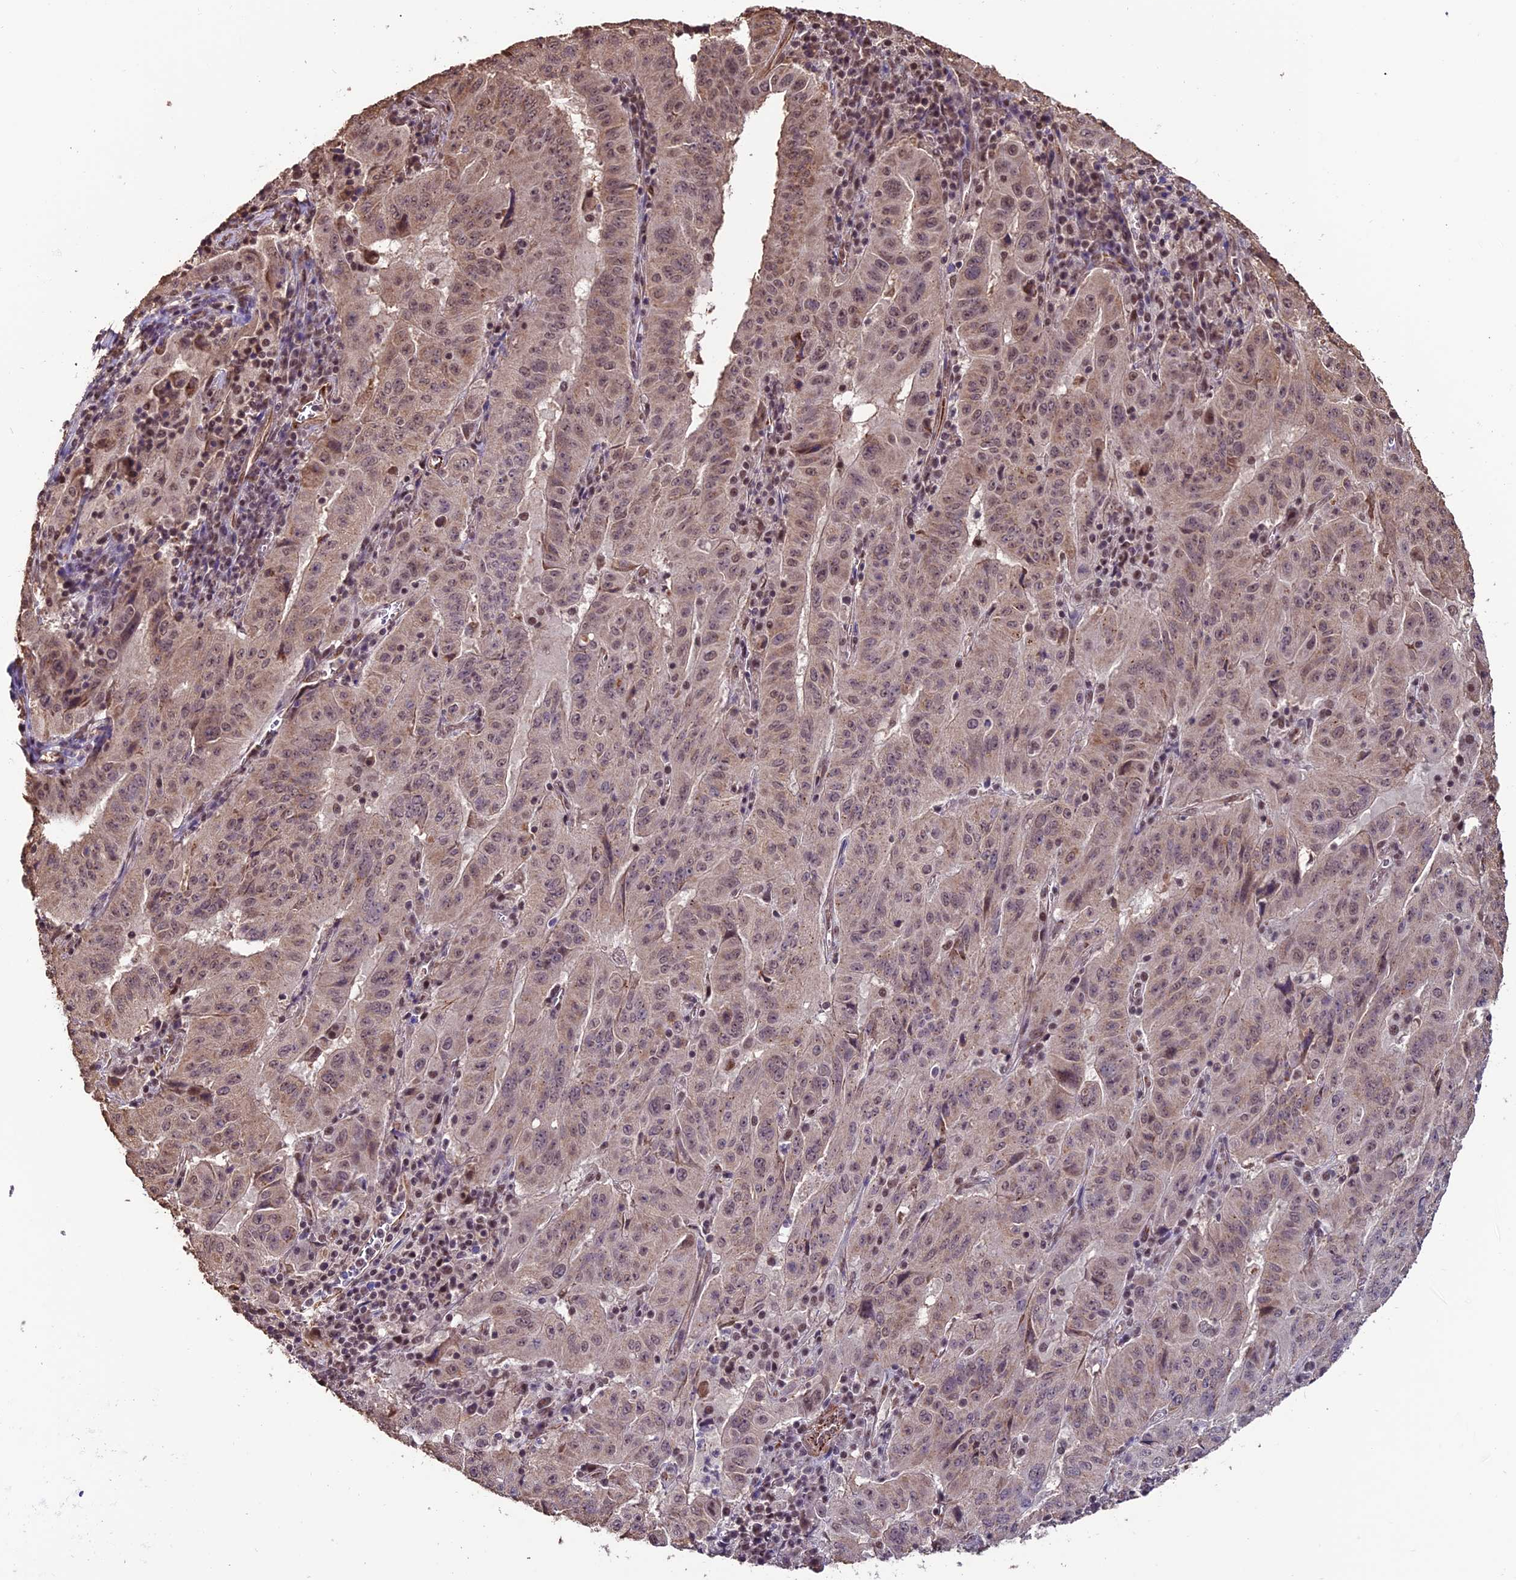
{"staining": {"intensity": "weak", "quantity": ">75%", "location": "cytoplasmic/membranous,nuclear"}, "tissue": "pancreatic cancer", "cell_type": "Tumor cells", "image_type": "cancer", "snomed": [{"axis": "morphology", "description": "Adenocarcinoma, NOS"}, {"axis": "topography", "description": "Pancreas"}], "caption": "Brown immunohistochemical staining in pancreatic cancer exhibits weak cytoplasmic/membranous and nuclear expression in about >75% of tumor cells. Nuclei are stained in blue.", "gene": "CABIN1", "patient": {"sex": "male", "age": 63}}